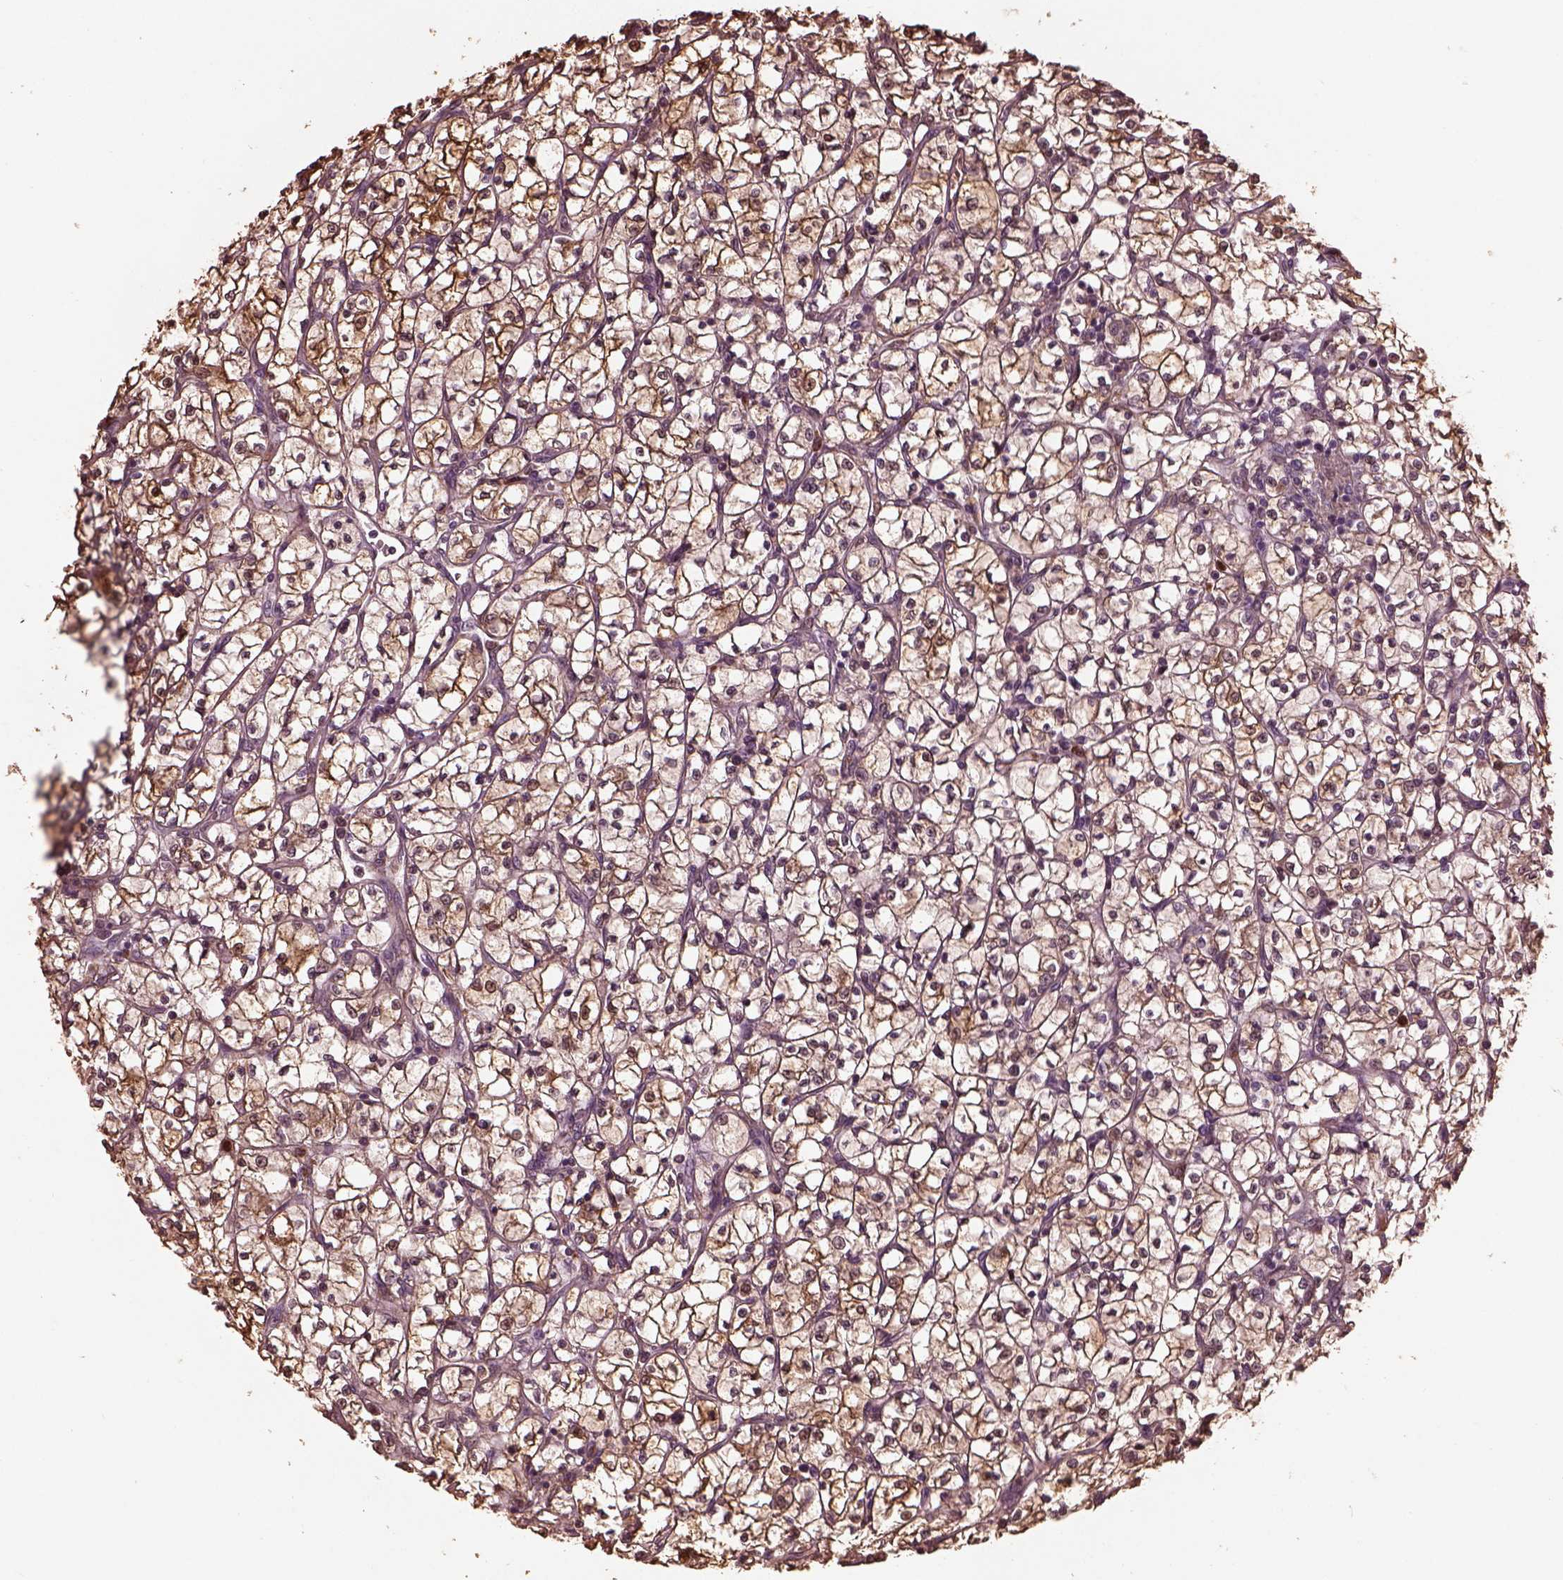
{"staining": {"intensity": "moderate", "quantity": ">75%", "location": "cytoplasmic/membranous"}, "tissue": "renal cancer", "cell_type": "Tumor cells", "image_type": "cancer", "snomed": [{"axis": "morphology", "description": "Adenocarcinoma, NOS"}, {"axis": "topography", "description": "Kidney"}], "caption": "This is a histology image of IHC staining of renal cancer (adenocarcinoma), which shows moderate staining in the cytoplasmic/membranous of tumor cells.", "gene": "RUFY3", "patient": {"sex": "female", "age": 64}}